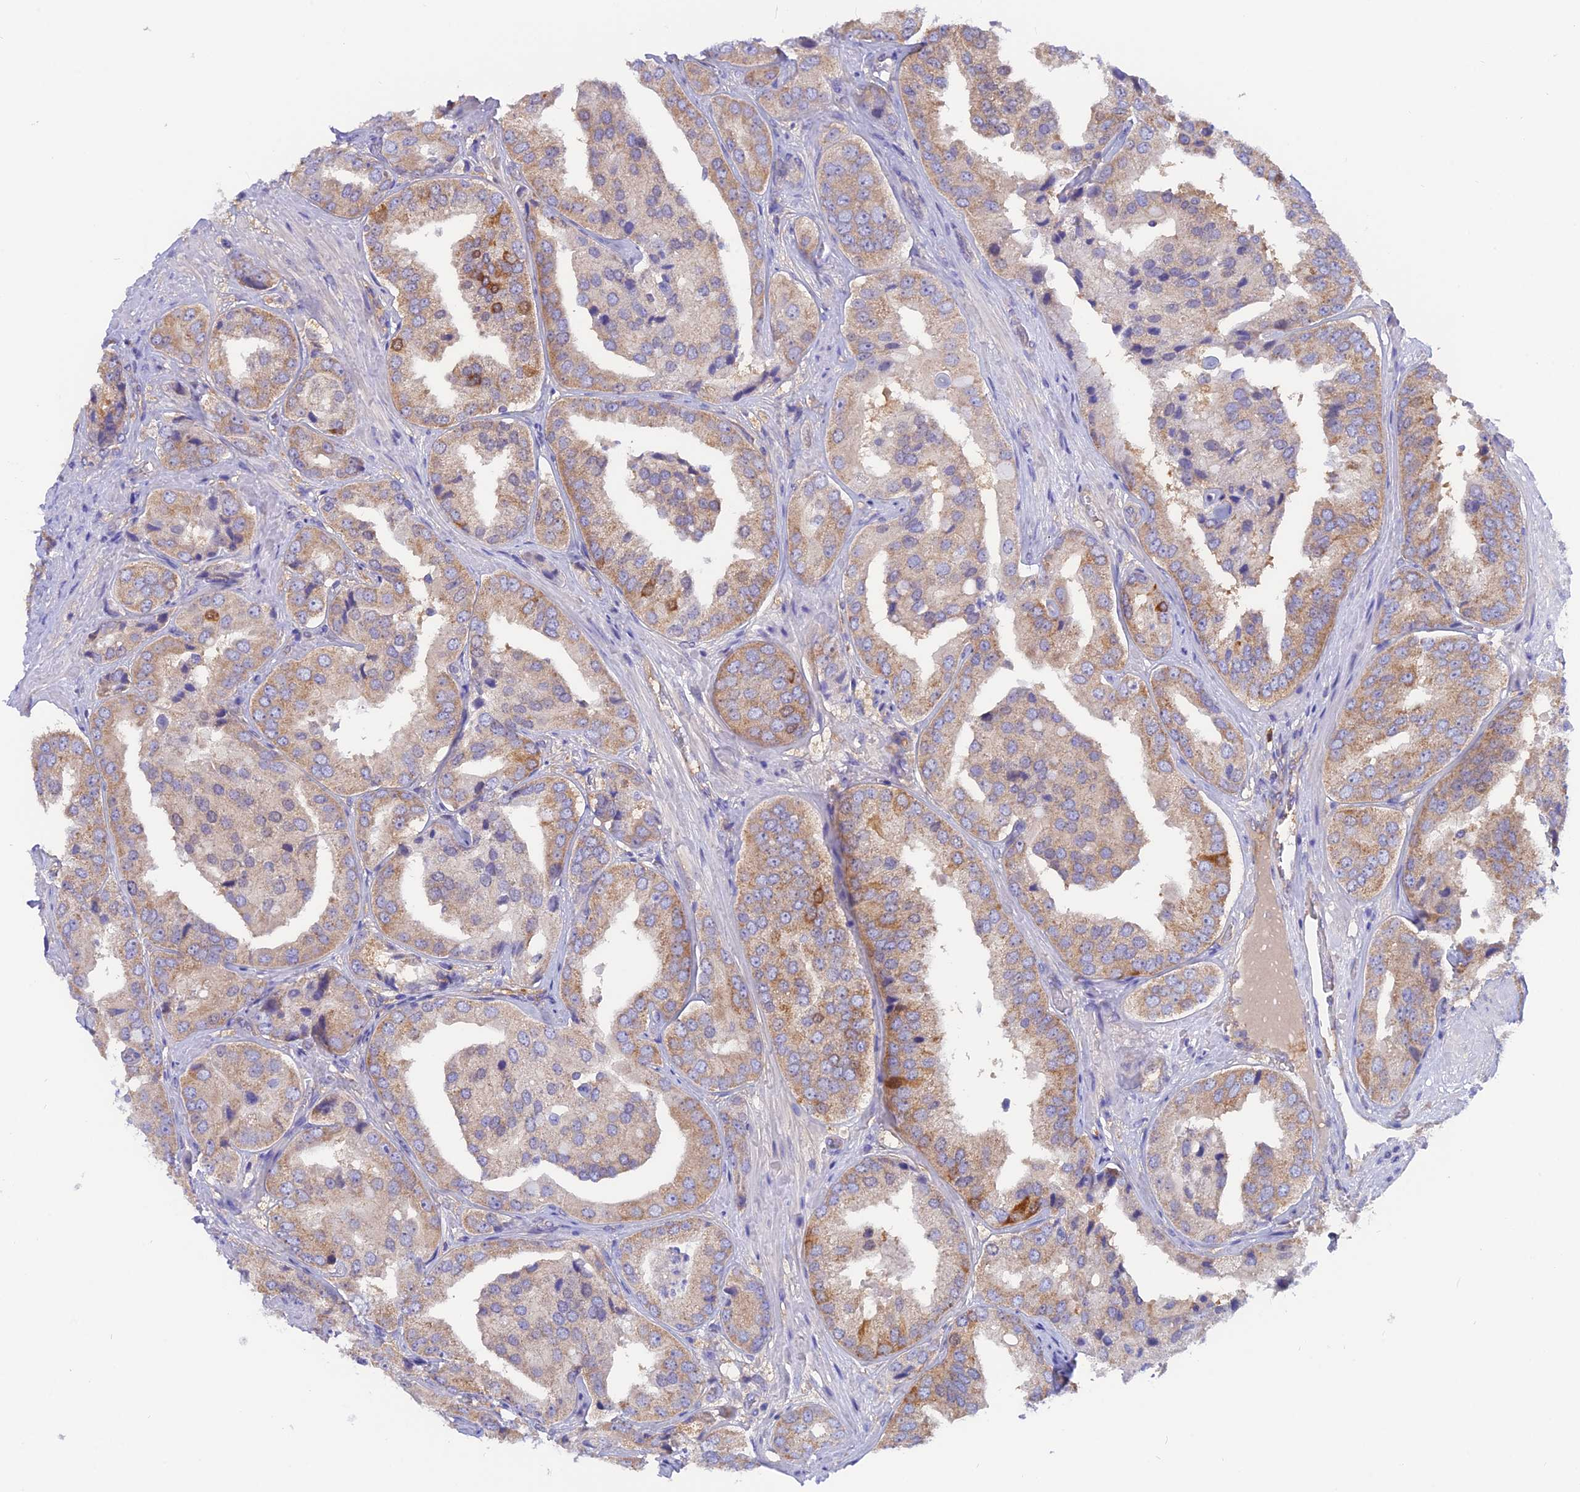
{"staining": {"intensity": "moderate", "quantity": "<25%", "location": "cytoplasmic/membranous"}, "tissue": "prostate cancer", "cell_type": "Tumor cells", "image_type": "cancer", "snomed": [{"axis": "morphology", "description": "Adenocarcinoma, High grade"}, {"axis": "topography", "description": "Prostate"}], "caption": "IHC (DAB (3,3'-diaminobenzidine)) staining of human prostate cancer (adenocarcinoma (high-grade)) demonstrates moderate cytoplasmic/membranous protein staining in approximately <25% of tumor cells. The staining is performed using DAB (3,3'-diaminobenzidine) brown chromogen to label protein expression. The nuclei are counter-stained blue using hematoxylin.", "gene": "LZTFL1", "patient": {"sex": "male", "age": 63}}